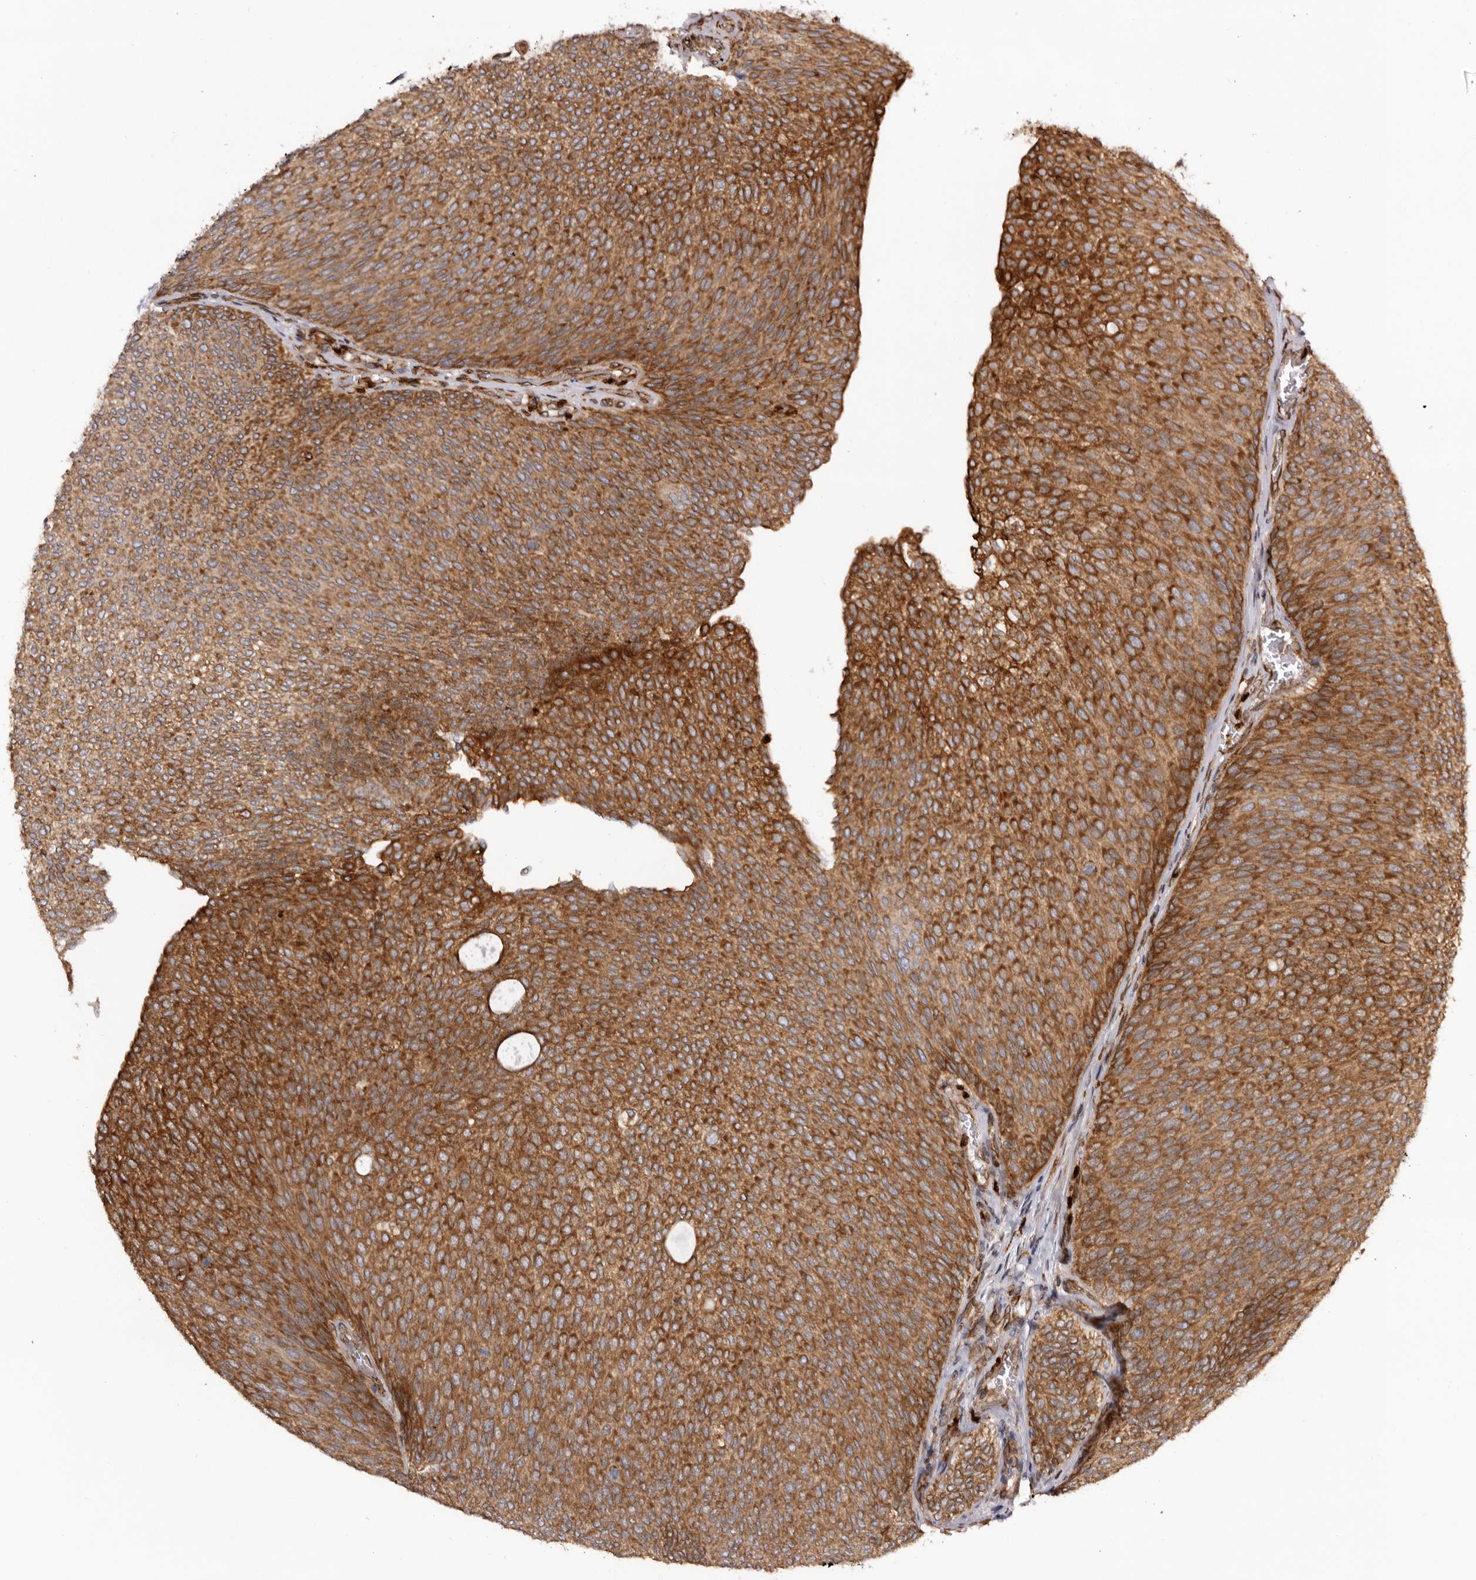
{"staining": {"intensity": "strong", "quantity": ">75%", "location": "cytoplasmic/membranous"}, "tissue": "urothelial cancer", "cell_type": "Tumor cells", "image_type": "cancer", "snomed": [{"axis": "morphology", "description": "Urothelial carcinoma, Low grade"}, {"axis": "topography", "description": "Urinary bladder"}], "caption": "IHC (DAB (3,3'-diaminobenzidine)) staining of urothelial cancer demonstrates strong cytoplasmic/membranous protein positivity in about >75% of tumor cells.", "gene": "C4orf3", "patient": {"sex": "female", "age": 79}}